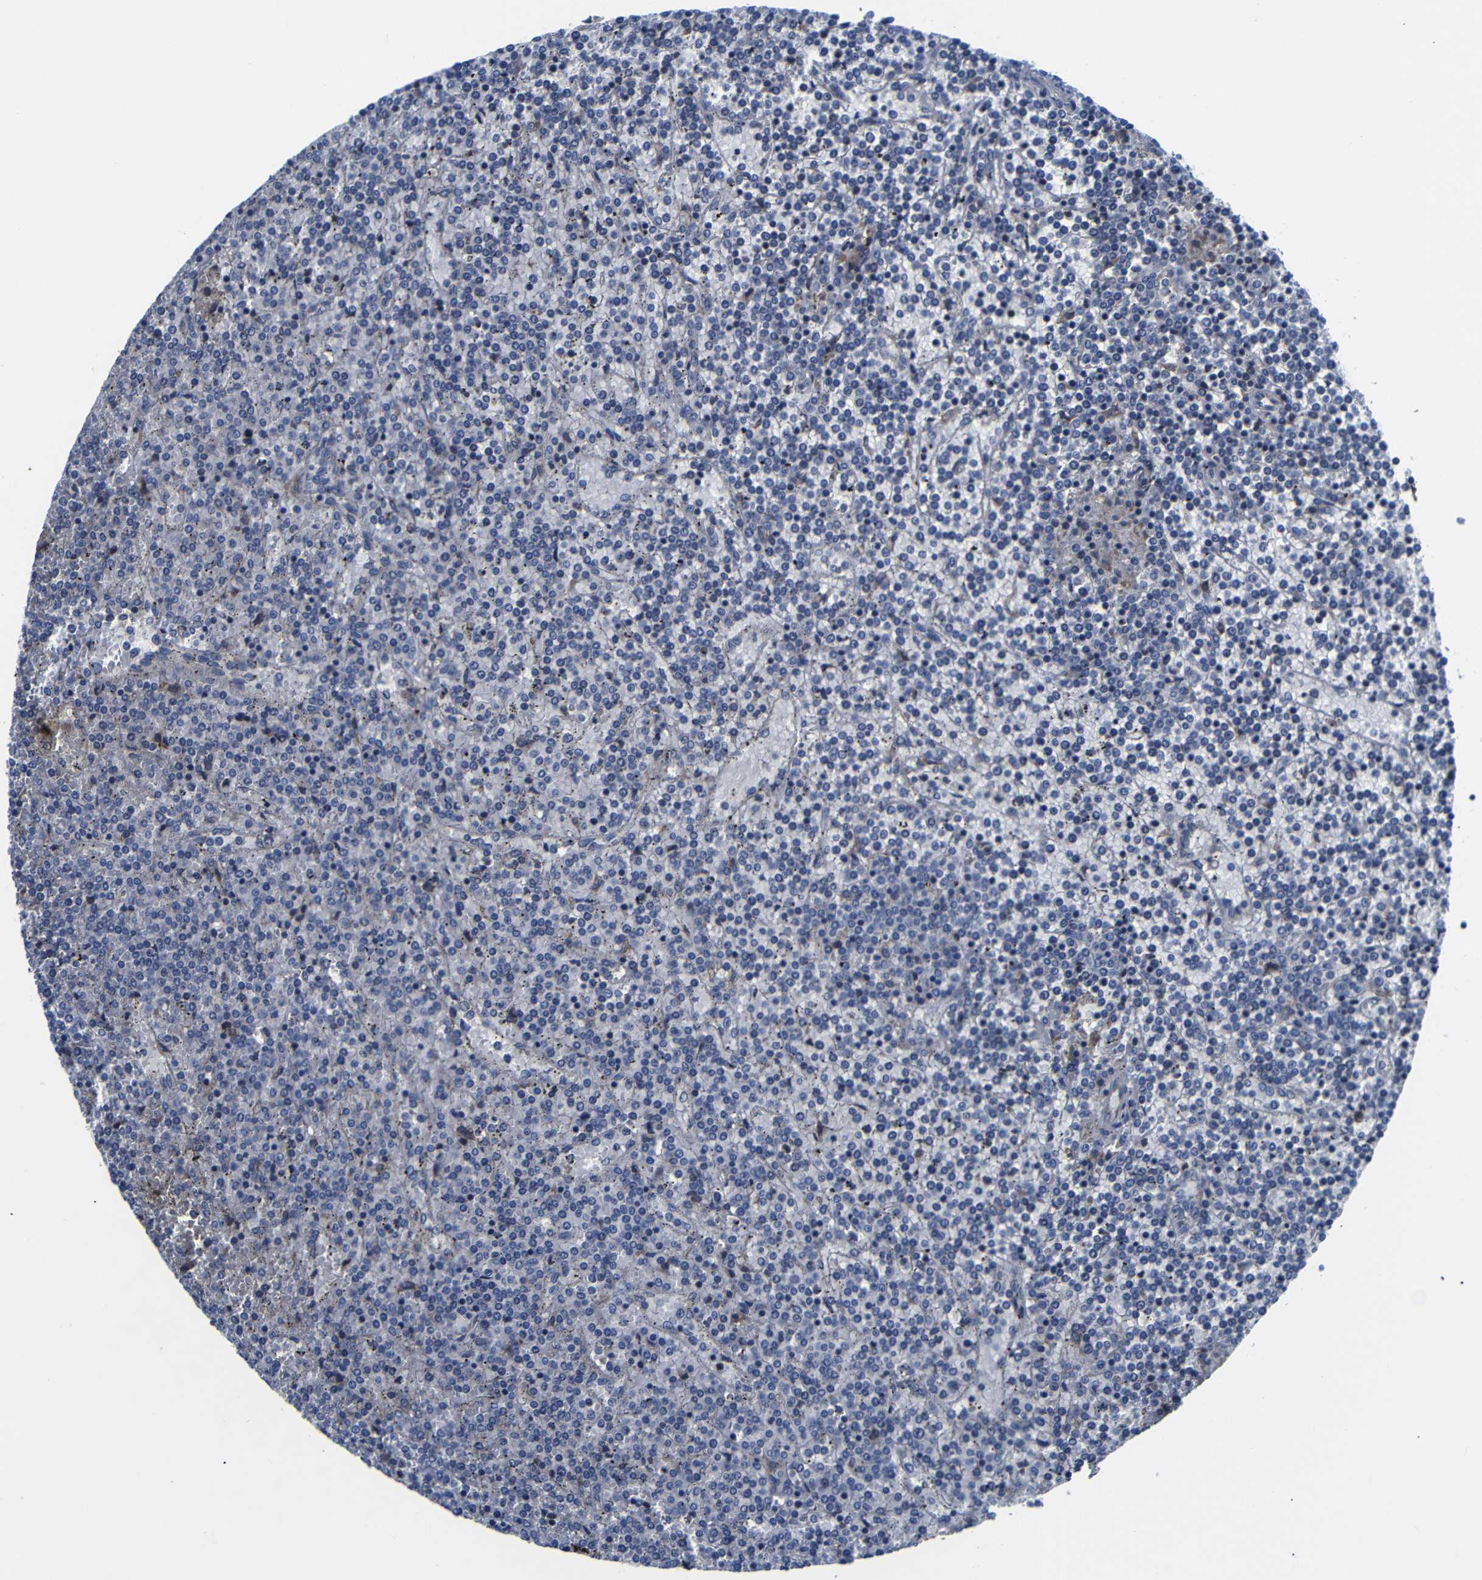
{"staining": {"intensity": "negative", "quantity": "none", "location": "none"}, "tissue": "lymphoma", "cell_type": "Tumor cells", "image_type": "cancer", "snomed": [{"axis": "morphology", "description": "Malignant lymphoma, non-Hodgkin's type, Low grade"}, {"axis": "topography", "description": "Spleen"}], "caption": "DAB (3,3'-diaminobenzidine) immunohistochemical staining of malignant lymphoma, non-Hodgkin's type (low-grade) displays no significant positivity in tumor cells.", "gene": "AFDN", "patient": {"sex": "female", "age": 19}}